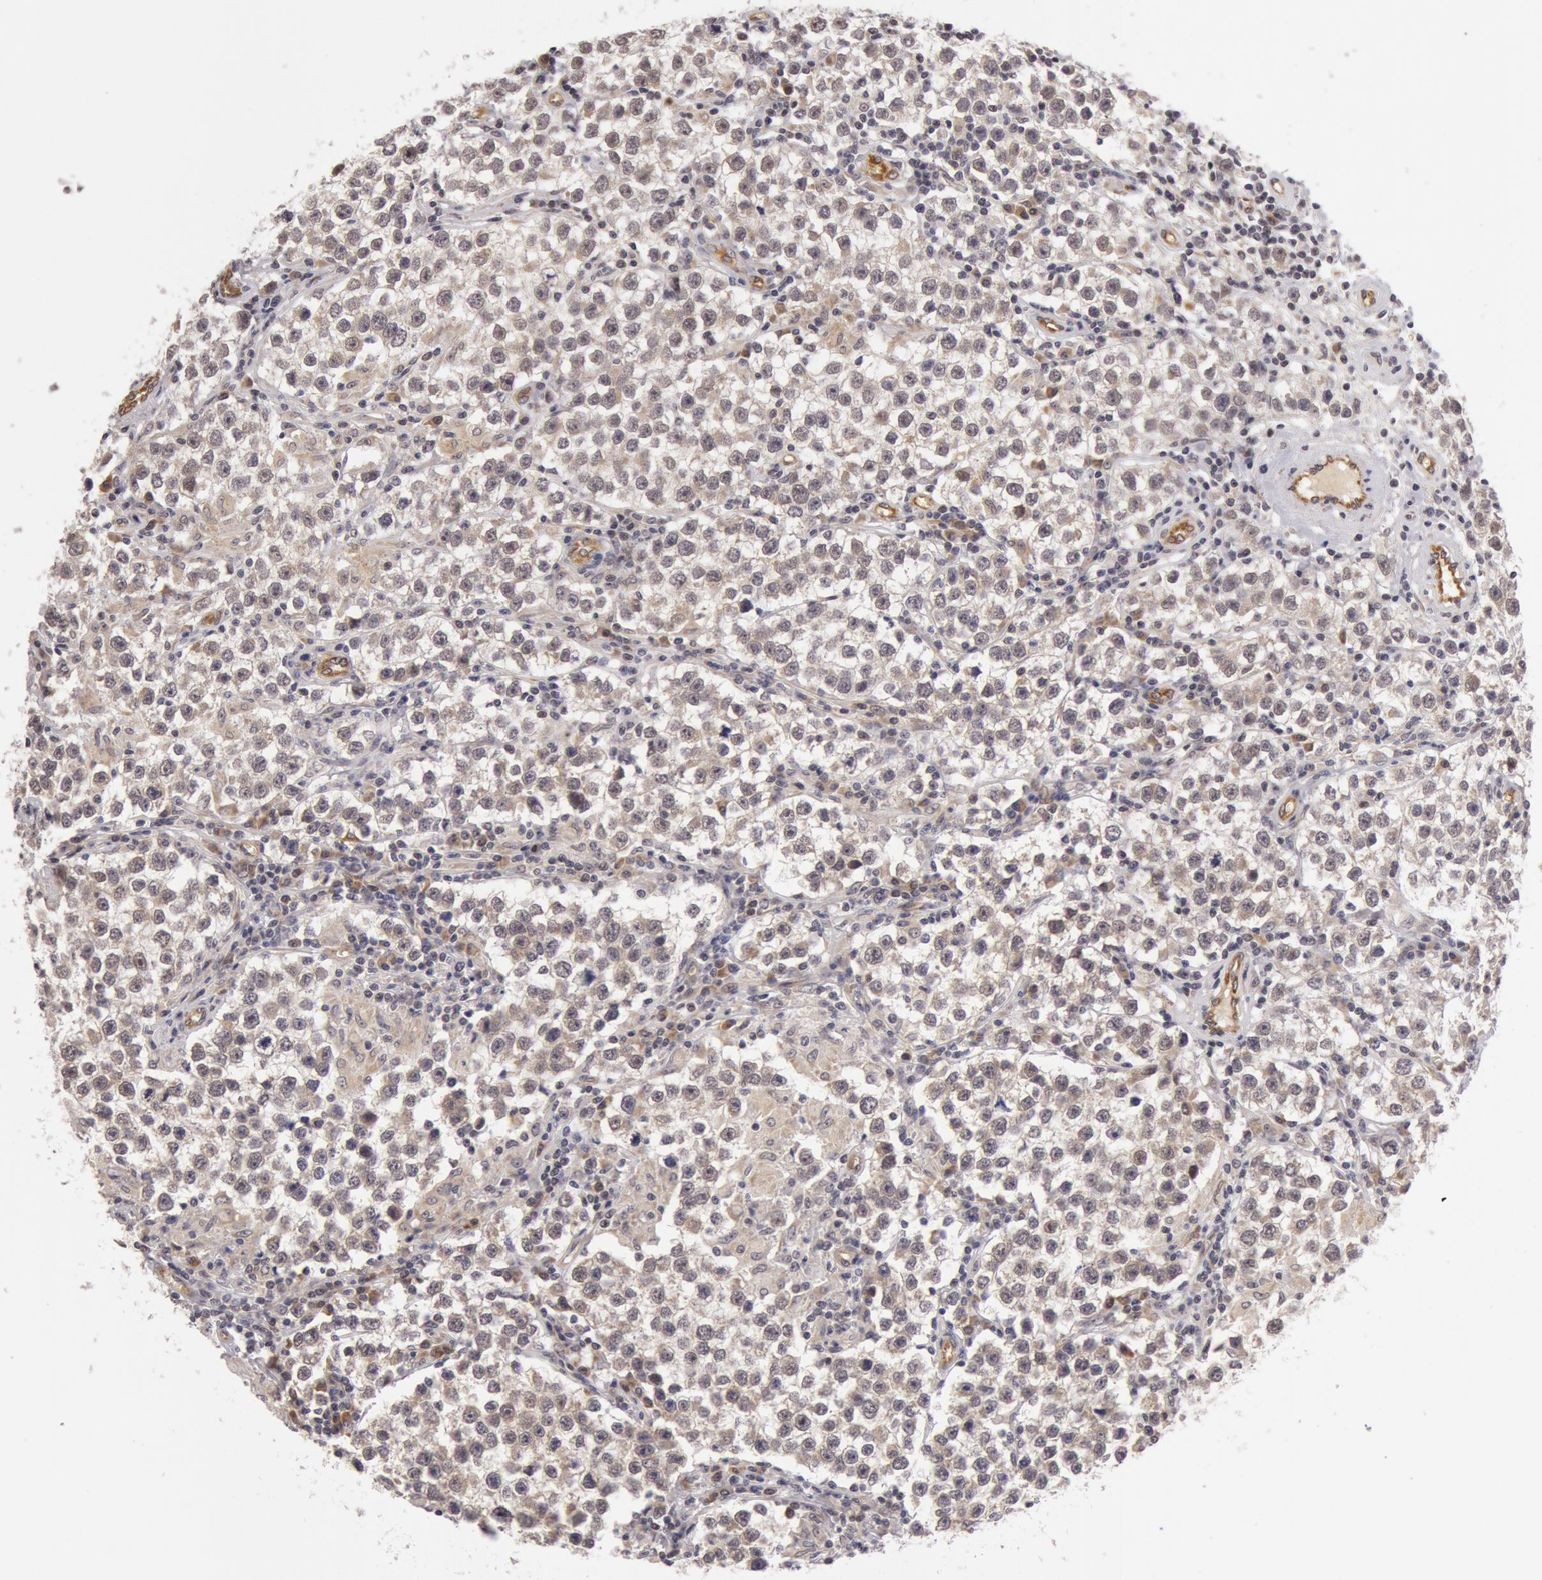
{"staining": {"intensity": "negative", "quantity": "none", "location": "none"}, "tissue": "testis cancer", "cell_type": "Tumor cells", "image_type": "cancer", "snomed": [{"axis": "morphology", "description": "Seminoma, NOS"}, {"axis": "topography", "description": "Testis"}], "caption": "Histopathology image shows no significant protein staining in tumor cells of testis seminoma.", "gene": "SYTL4", "patient": {"sex": "male", "age": 36}}